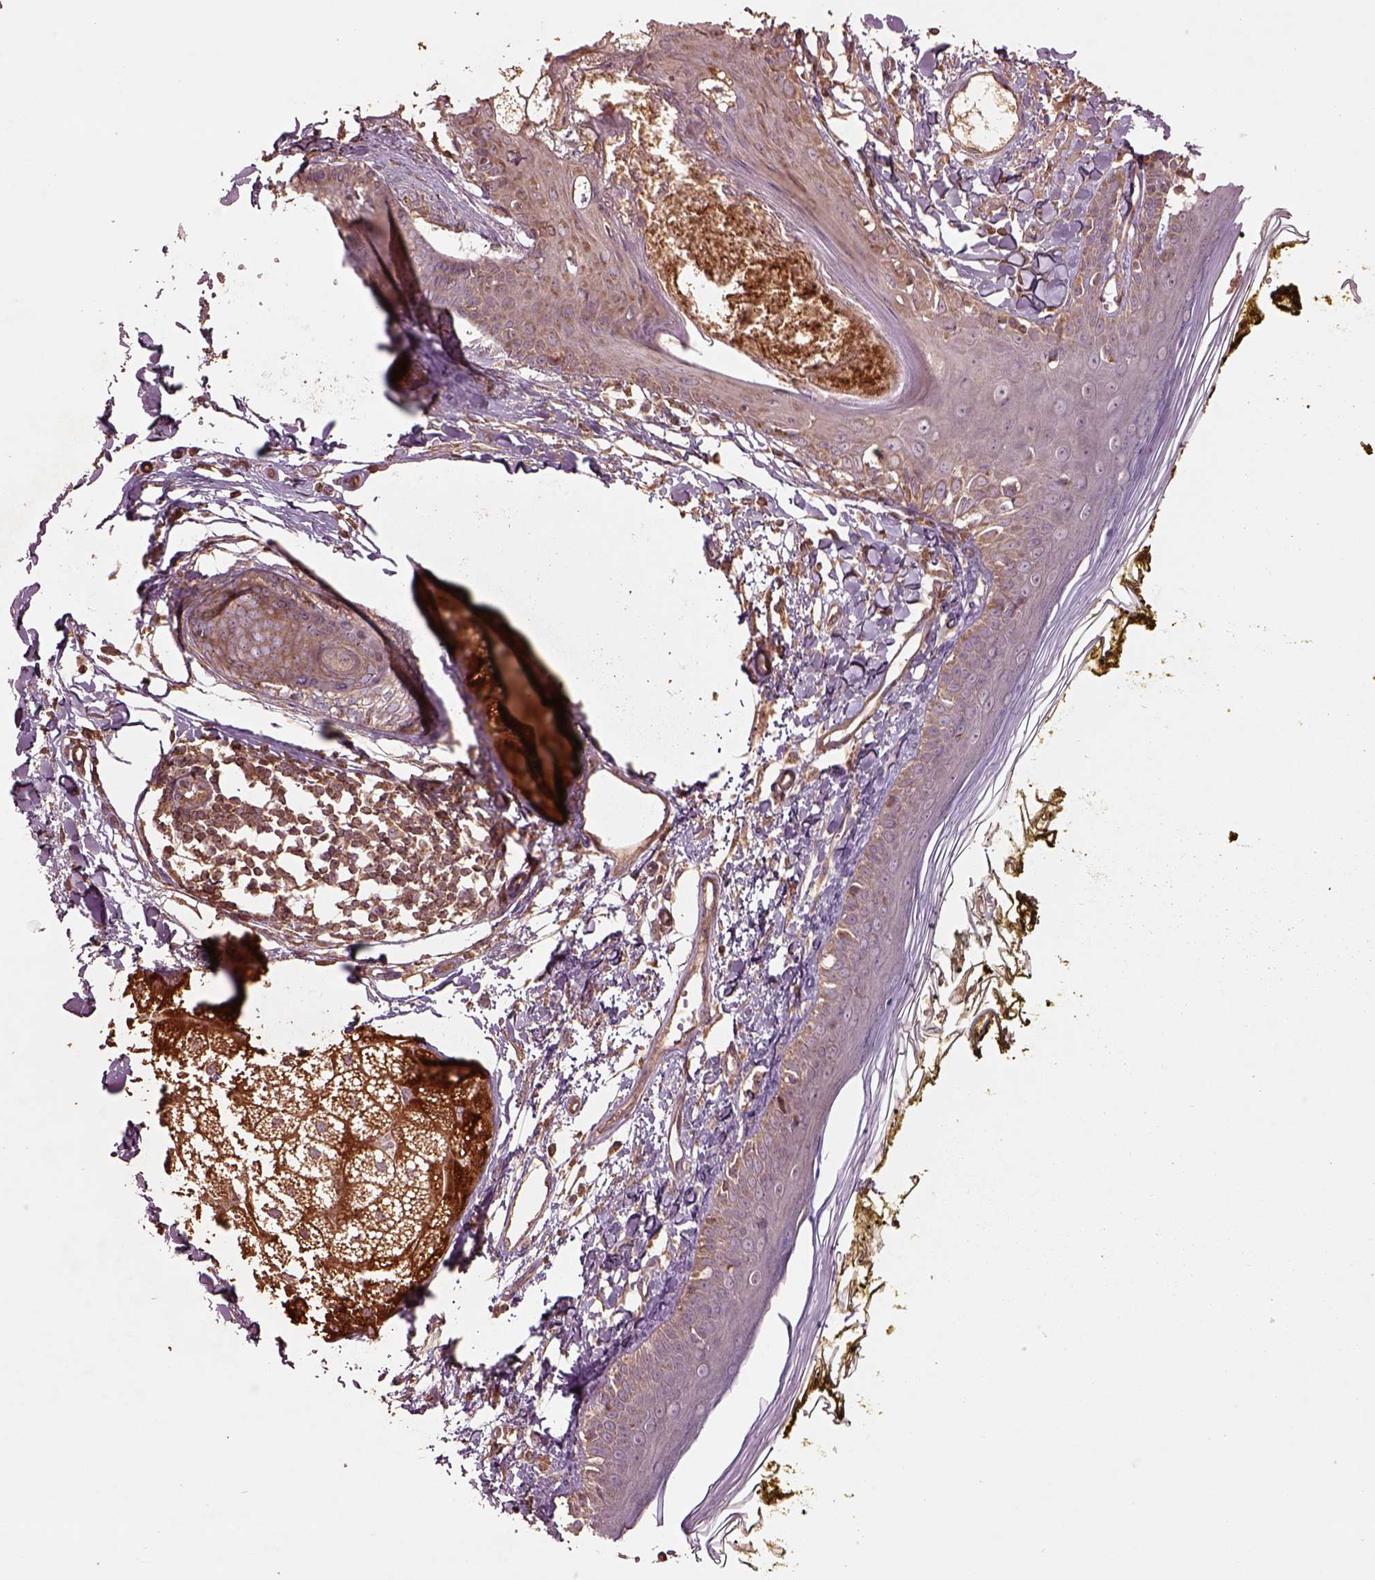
{"staining": {"intensity": "negative", "quantity": "none", "location": "none"}, "tissue": "skin", "cell_type": "Fibroblasts", "image_type": "normal", "snomed": [{"axis": "morphology", "description": "Normal tissue, NOS"}, {"axis": "topography", "description": "Skin"}], "caption": "The immunohistochemistry (IHC) image has no significant positivity in fibroblasts of skin. (Immunohistochemistry, brightfield microscopy, high magnification).", "gene": "TRADD", "patient": {"sex": "male", "age": 76}}